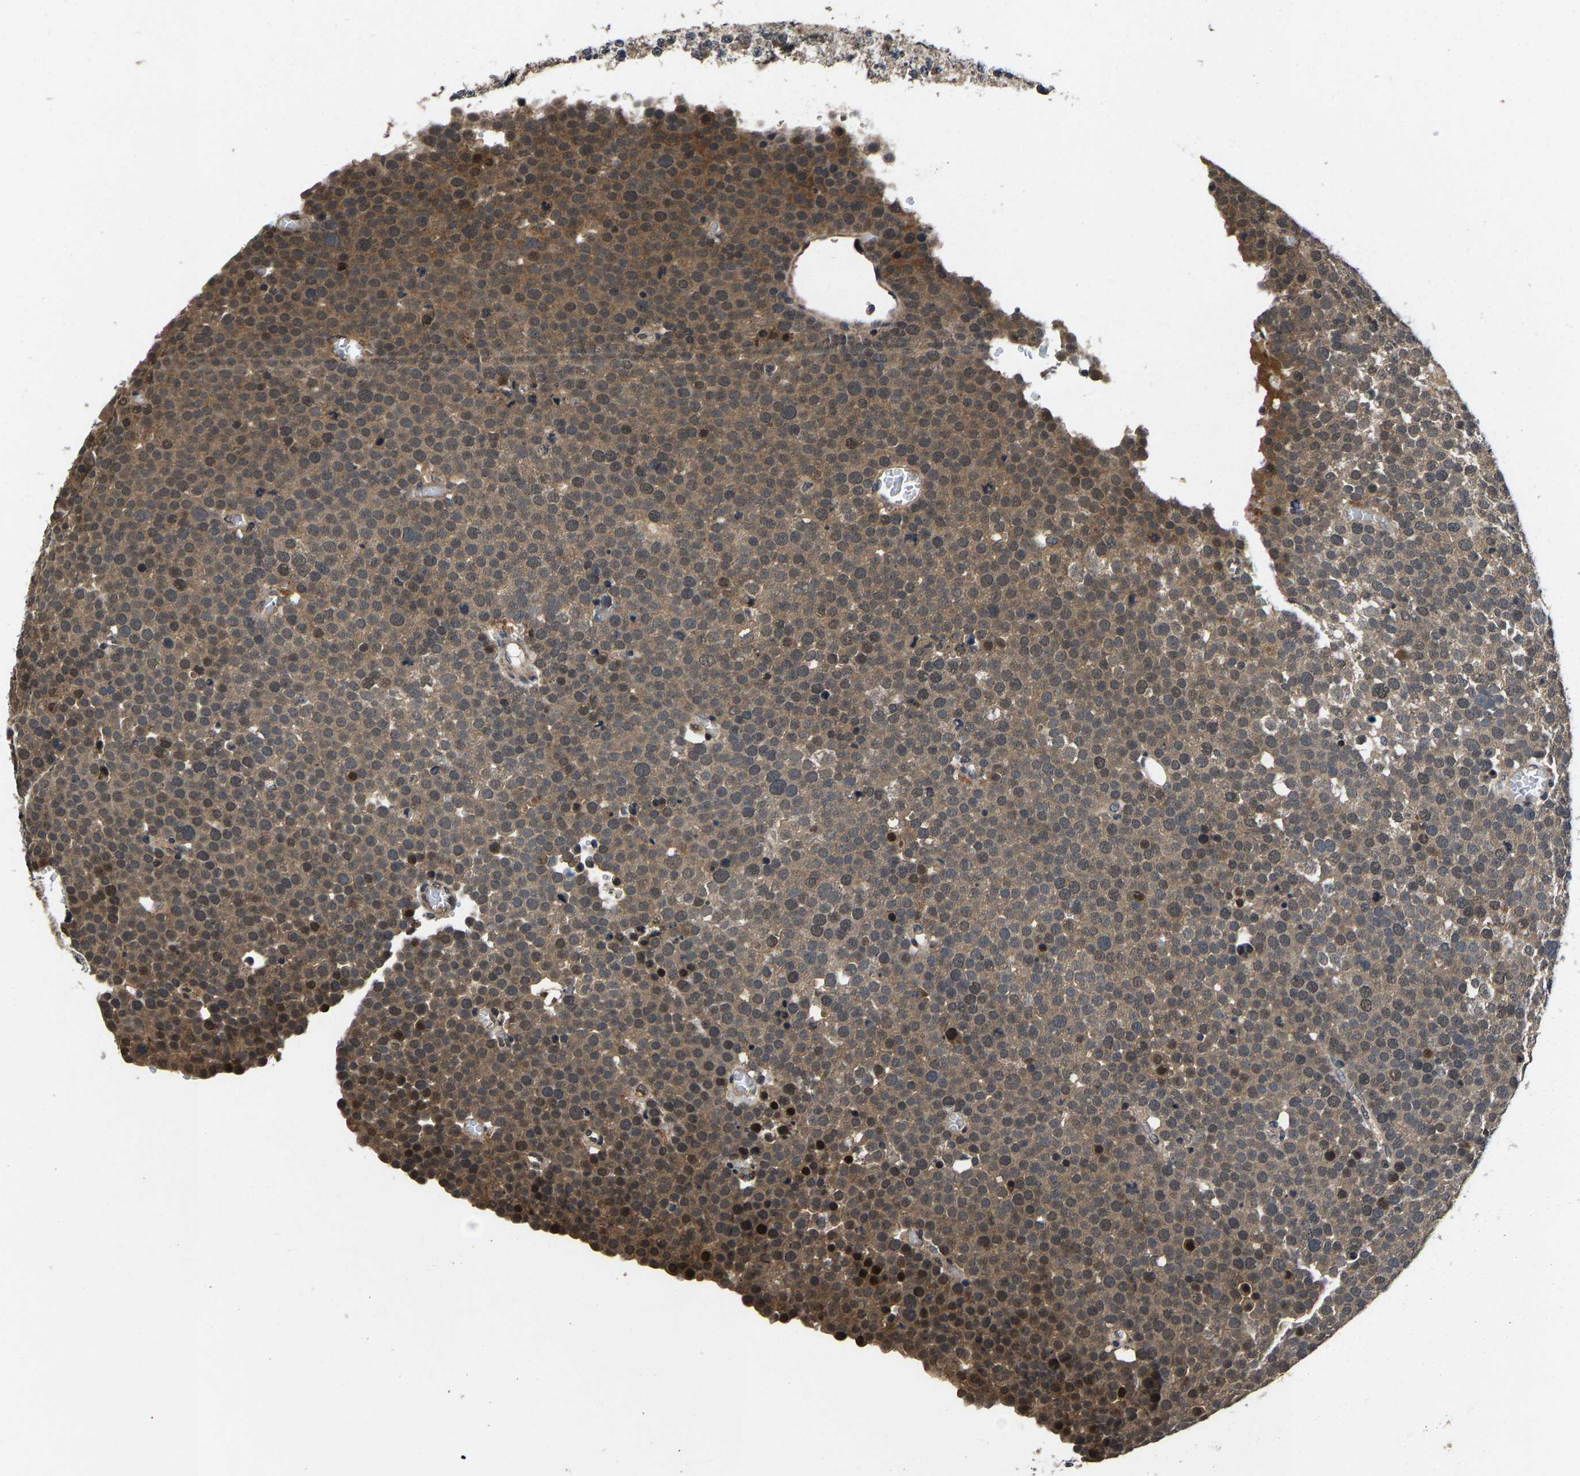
{"staining": {"intensity": "strong", "quantity": "<25%", "location": "cytoplasmic/membranous,nuclear"}, "tissue": "testis cancer", "cell_type": "Tumor cells", "image_type": "cancer", "snomed": [{"axis": "morphology", "description": "Seminoma, NOS"}, {"axis": "topography", "description": "Testis"}], "caption": "Immunohistochemistry micrograph of human seminoma (testis) stained for a protein (brown), which shows medium levels of strong cytoplasmic/membranous and nuclear positivity in about <25% of tumor cells.", "gene": "HUWE1", "patient": {"sex": "male", "age": 71}}